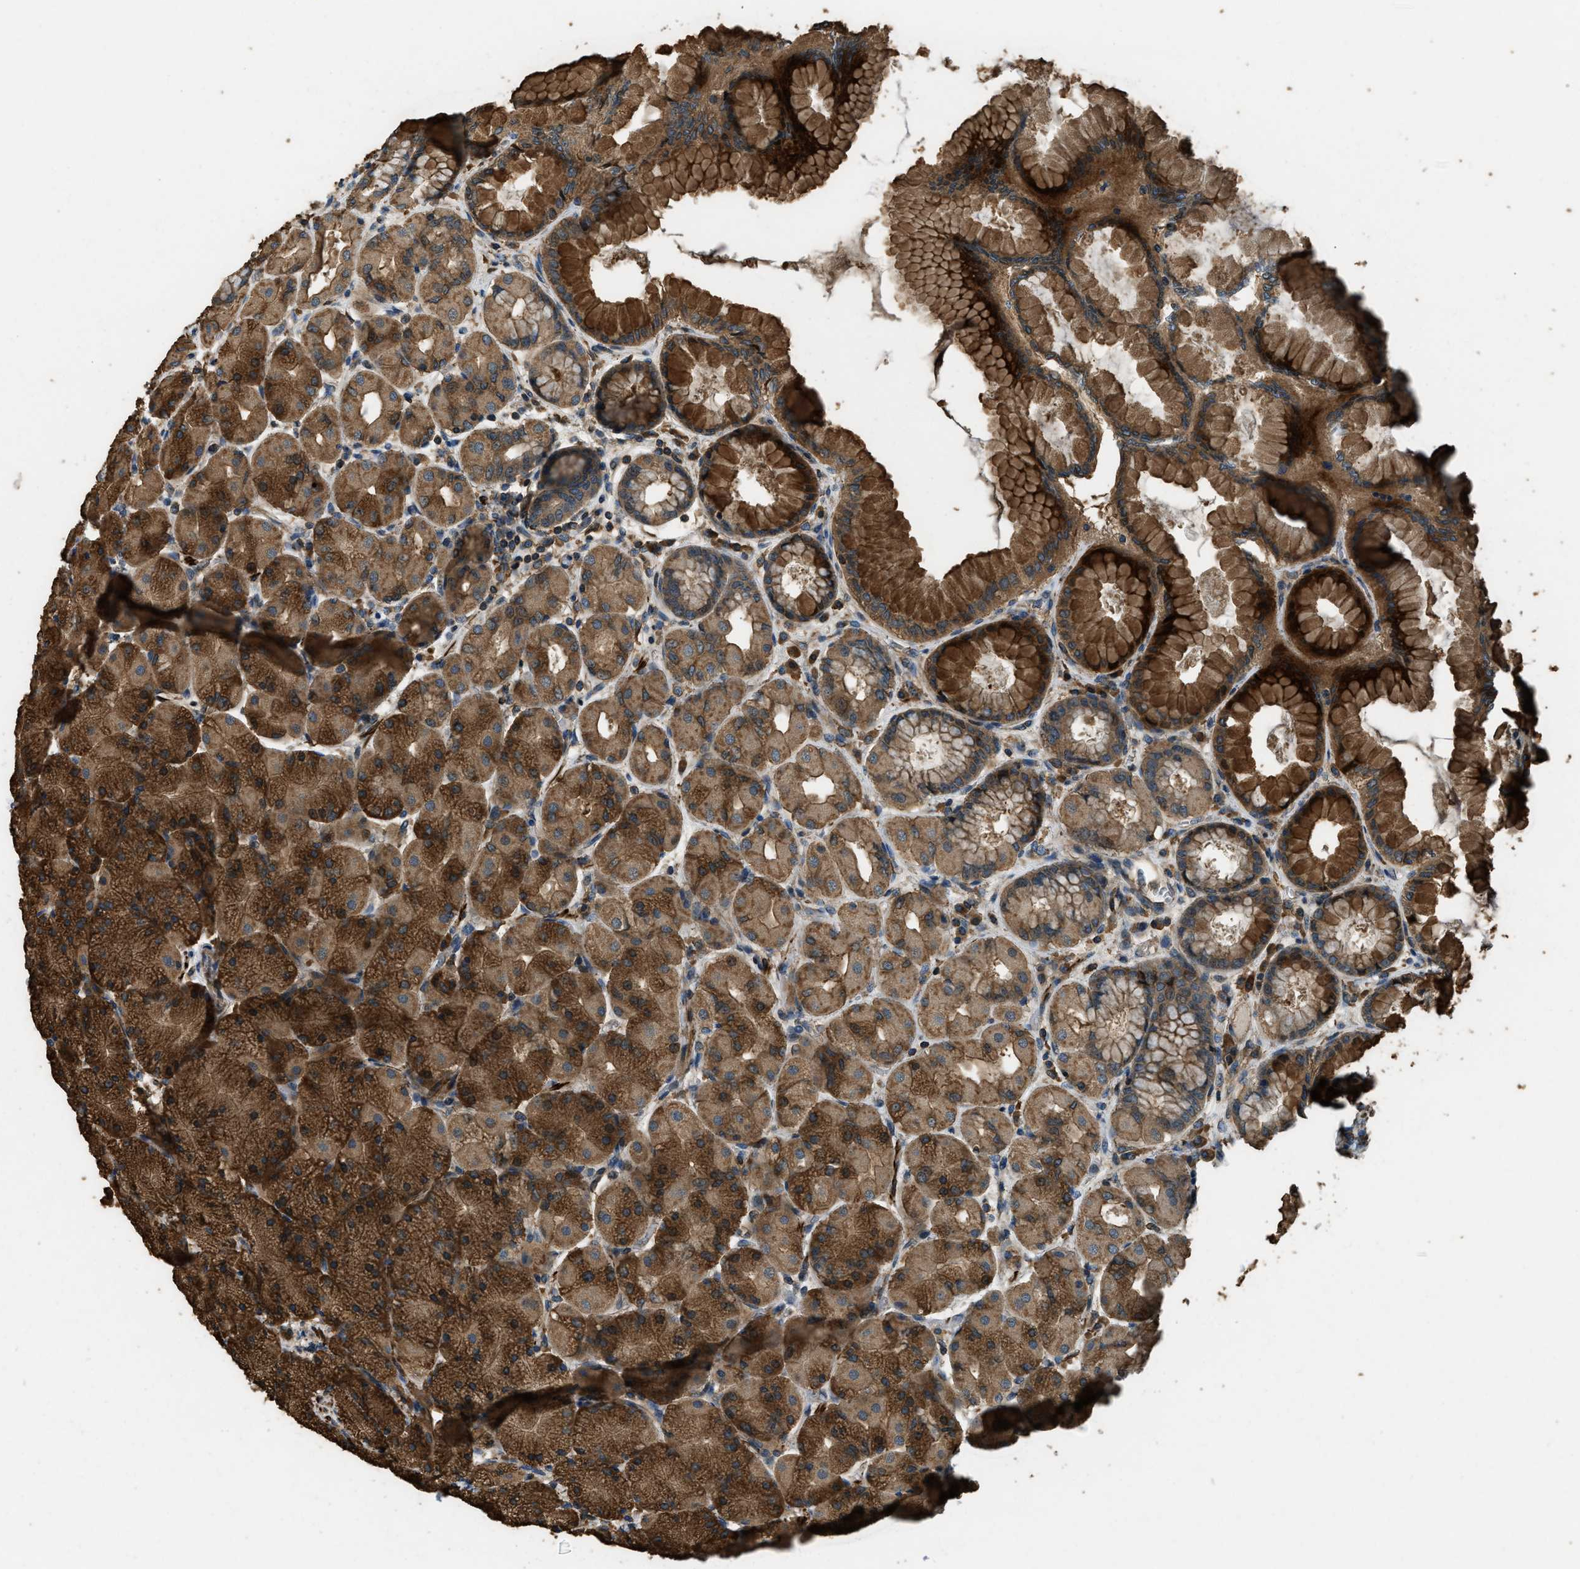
{"staining": {"intensity": "strong", "quantity": ">75%", "location": "cytoplasmic/membranous"}, "tissue": "stomach", "cell_type": "Glandular cells", "image_type": "normal", "snomed": [{"axis": "morphology", "description": "Normal tissue, NOS"}, {"axis": "topography", "description": "Stomach, upper"}], "caption": "The image shows a brown stain indicating the presence of a protein in the cytoplasmic/membranous of glandular cells in stomach. The staining is performed using DAB (3,3'-diaminobenzidine) brown chromogen to label protein expression. The nuclei are counter-stained blue using hematoxylin.", "gene": "ERGIC1", "patient": {"sex": "female", "age": 56}}